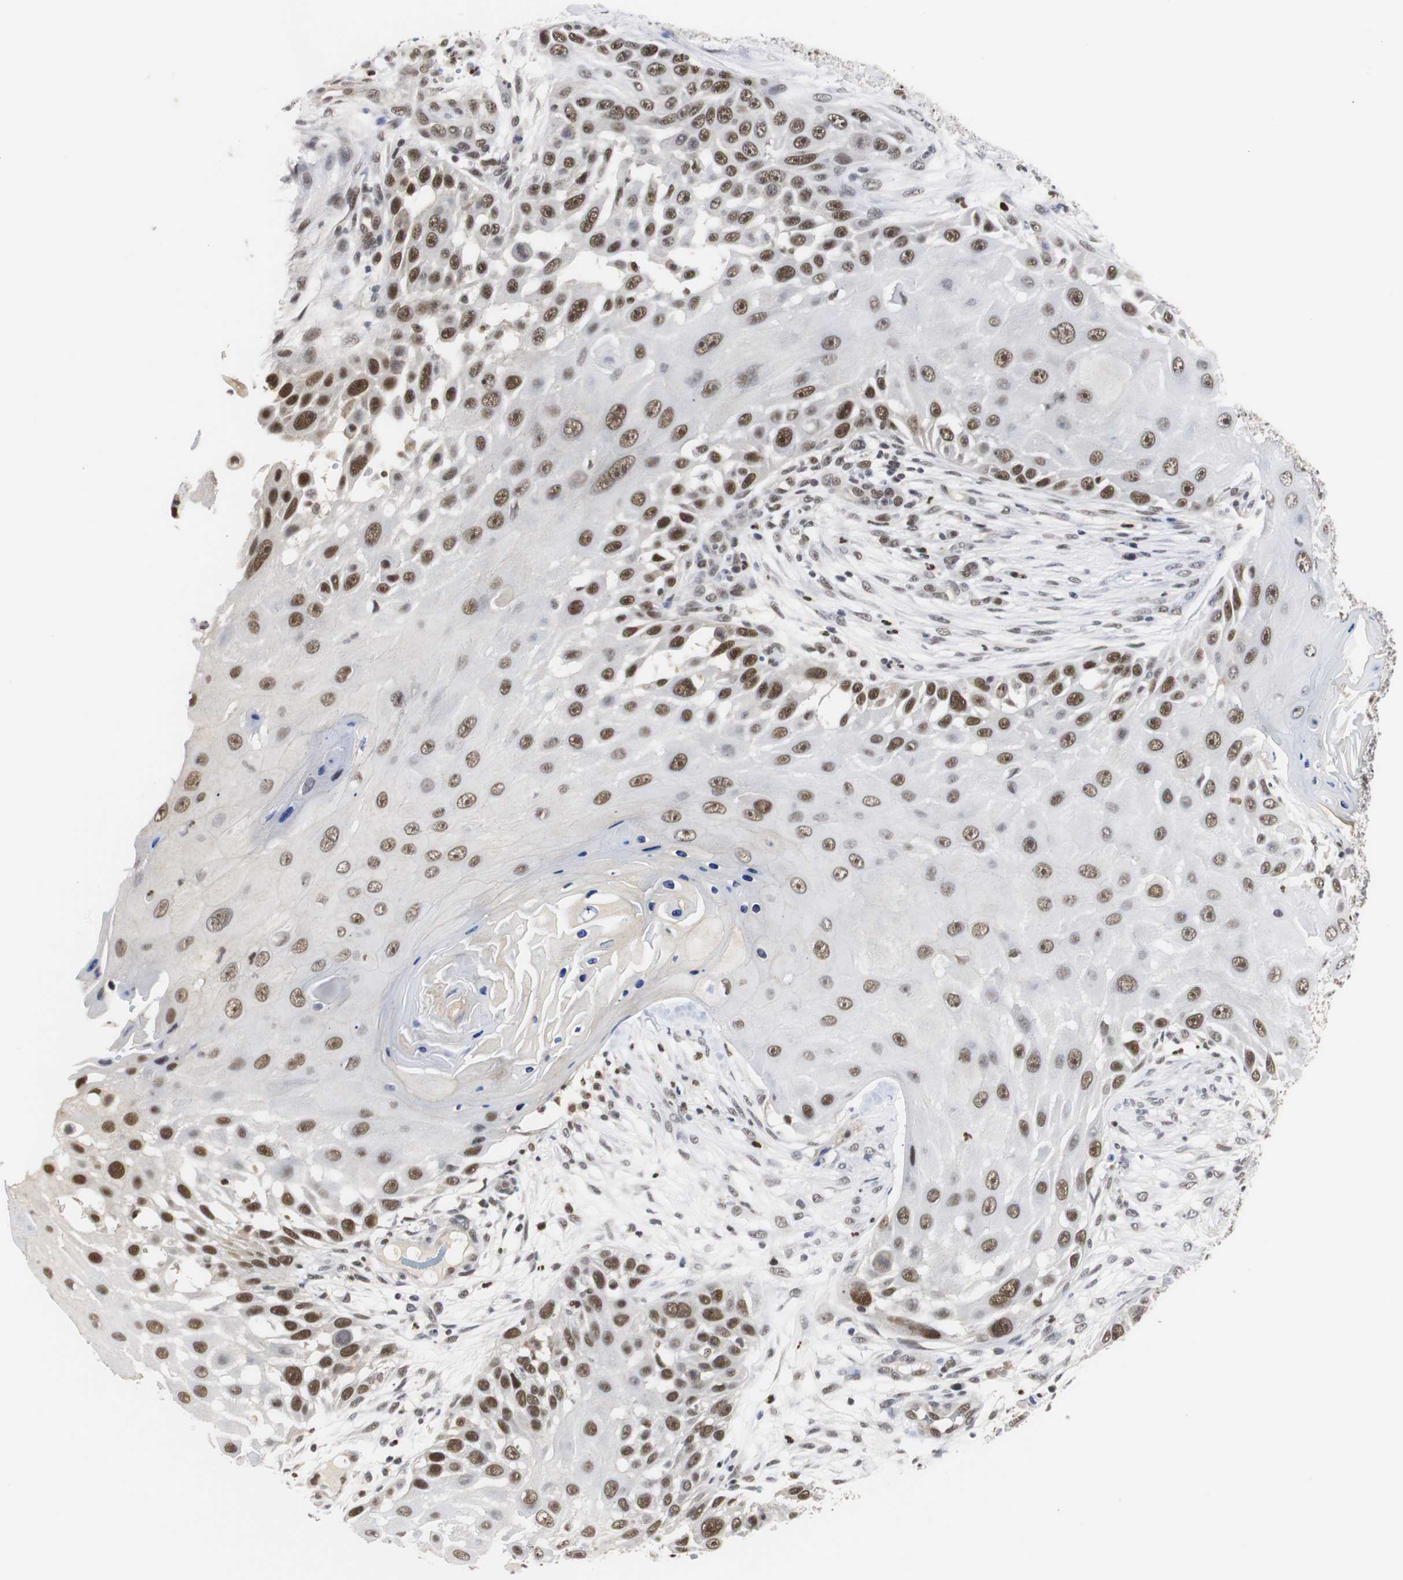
{"staining": {"intensity": "strong", "quantity": ">75%", "location": "nuclear"}, "tissue": "skin cancer", "cell_type": "Tumor cells", "image_type": "cancer", "snomed": [{"axis": "morphology", "description": "Squamous cell carcinoma, NOS"}, {"axis": "topography", "description": "Skin"}], "caption": "Protein expression analysis of skin cancer (squamous cell carcinoma) reveals strong nuclear staining in about >75% of tumor cells.", "gene": "ZFC3H1", "patient": {"sex": "female", "age": 44}}